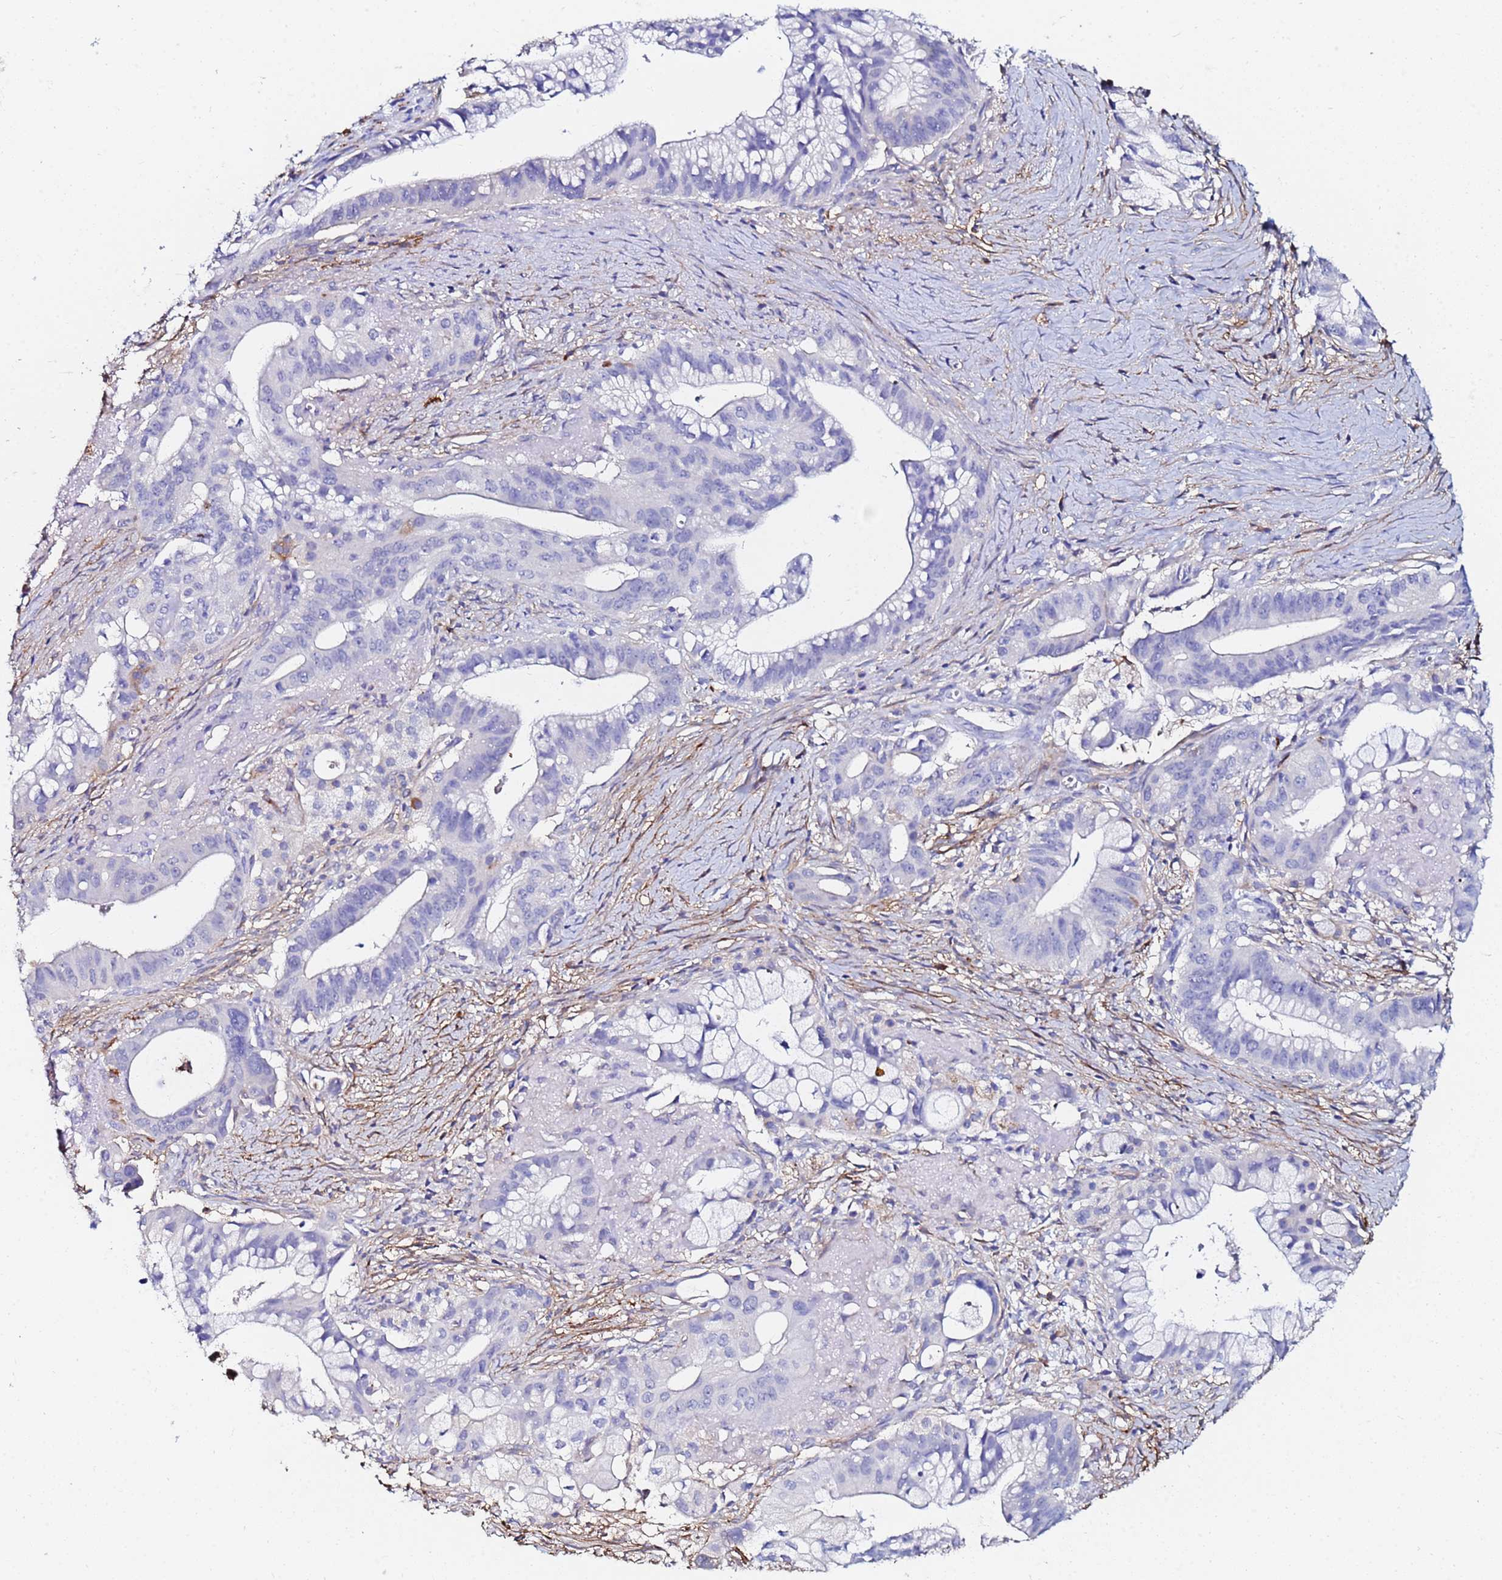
{"staining": {"intensity": "negative", "quantity": "none", "location": "none"}, "tissue": "pancreatic cancer", "cell_type": "Tumor cells", "image_type": "cancer", "snomed": [{"axis": "morphology", "description": "Adenocarcinoma, NOS"}, {"axis": "topography", "description": "Pancreas"}], "caption": "This is a photomicrograph of IHC staining of pancreatic cancer, which shows no positivity in tumor cells. (DAB immunohistochemistry (IHC) with hematoxylin counter stain).", "gene": "BASP1", "patient": {"sex": "male", "age": 68}}